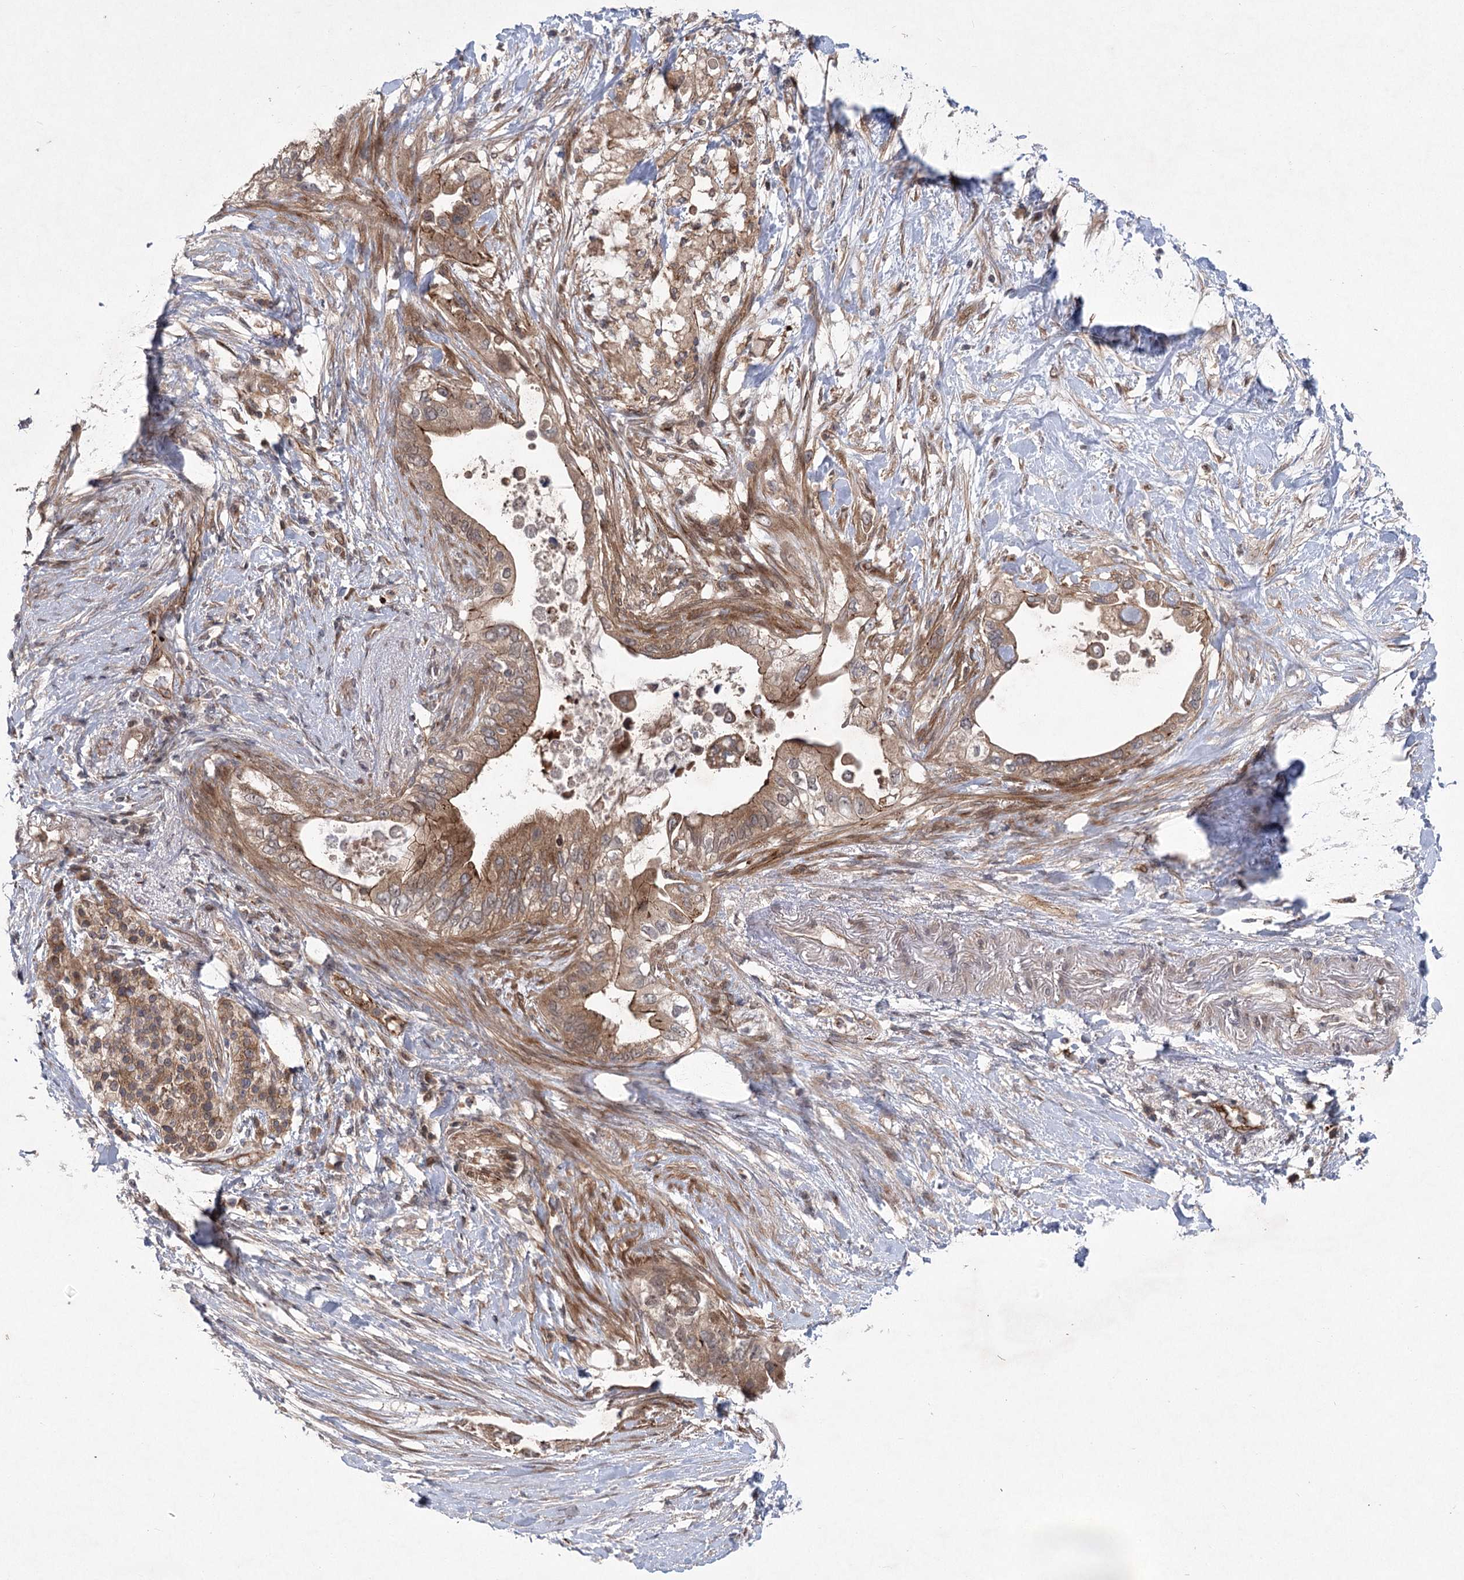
{"staining": {"intensity": "moderate", "quantity": ">75%", "location": "cytoplasmic/membranous"}, "tissue": "pancreatic cancer", "cell_type": "Tumor cells", "image_type": "cancer", "snomed": [{"axis": "morphology", "description": "Adenocarcinoma, NOS"}, {"axis": "topography", "description": "Pancreas"}], "caption": "Protein expression by immunohistochemistry (IHC) shows moderate cytoplasmic/membranous staining in approximately >75% of tumor cells in pancreatic cancer.", "gene": "METTL24", "patient": {"sex": "female", "age": 56}}